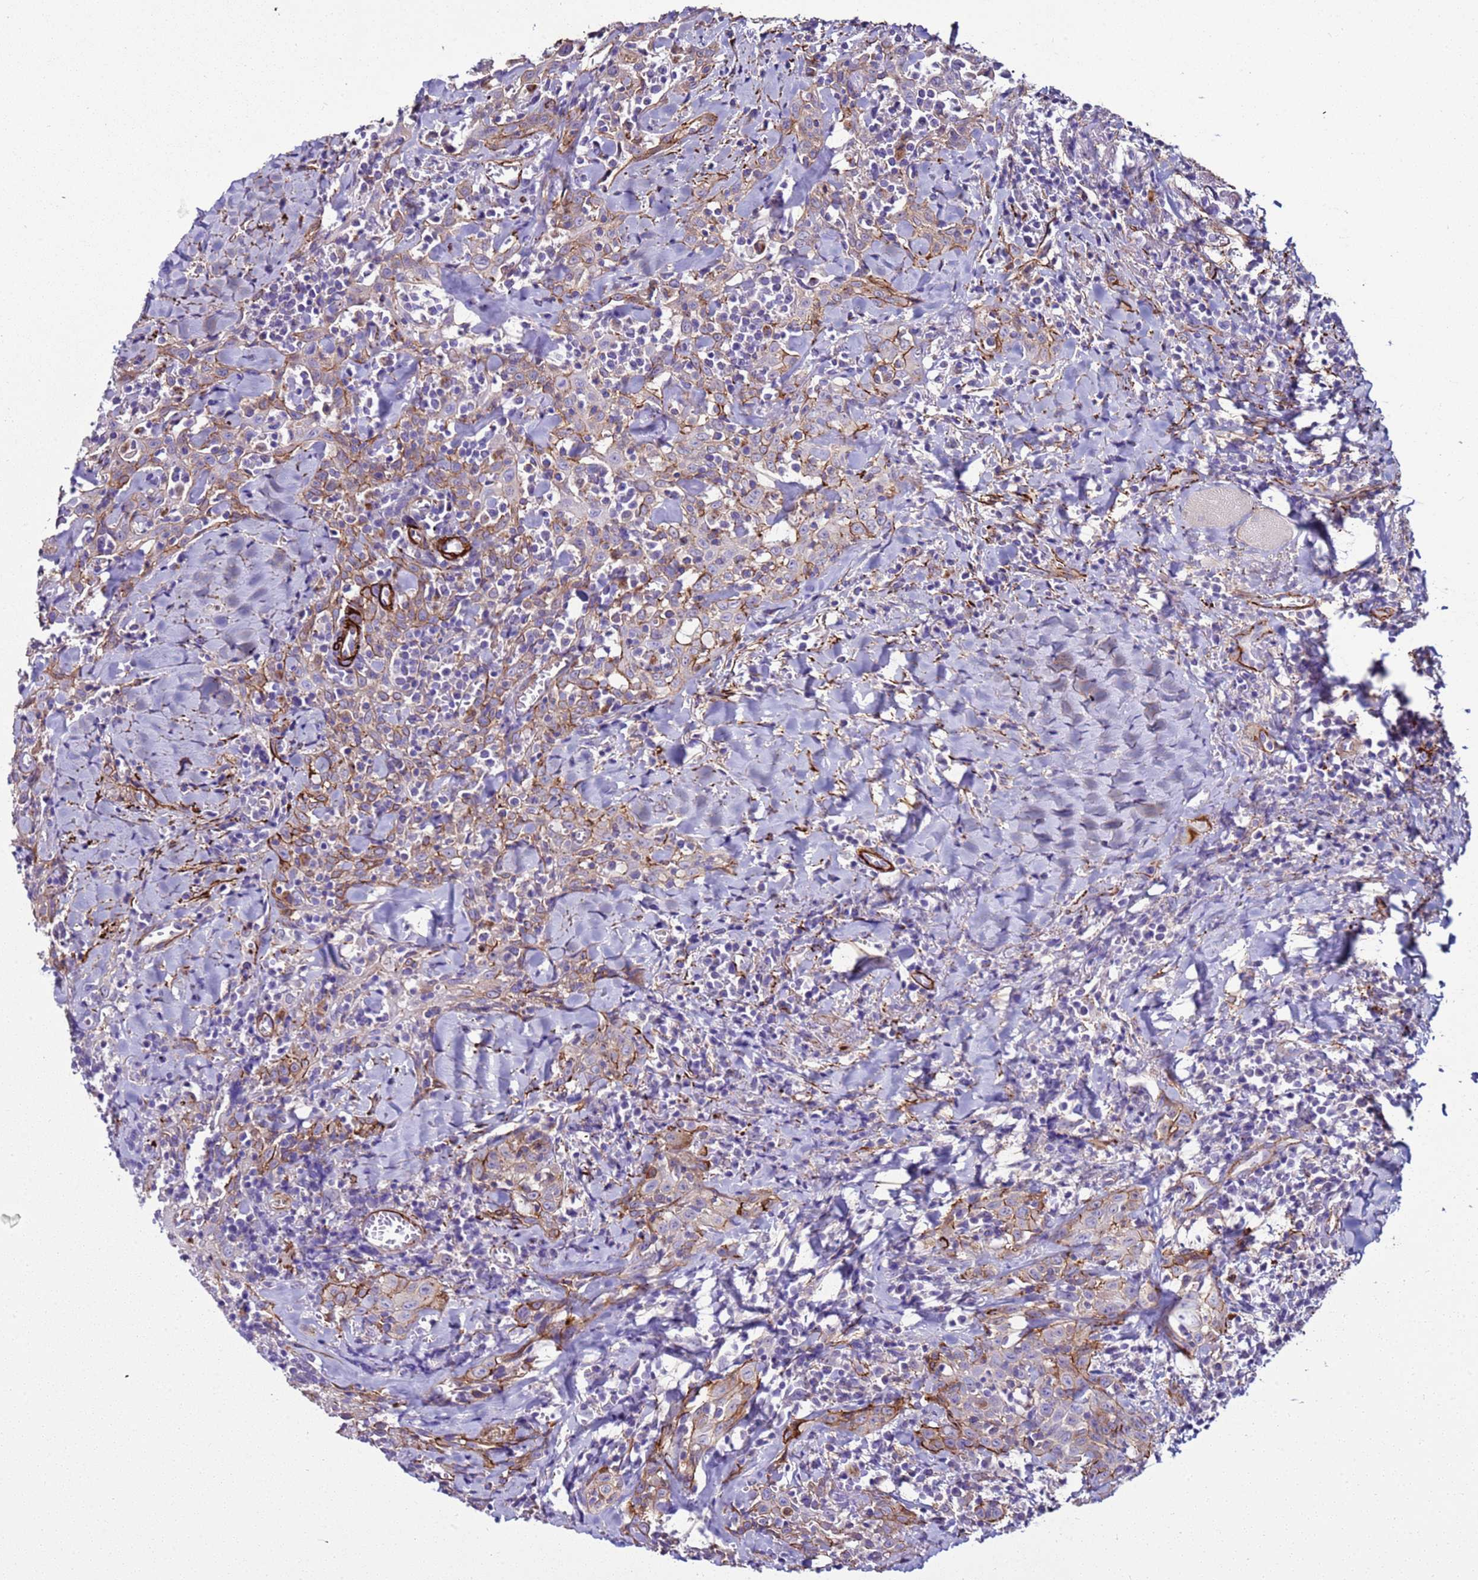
{"staining": {"intensity": "weak", "quantity": "<25%", "location": "cytoplasmic/membranous"}, "tissue": "head and neck cancer", "cell_type": "Tumor cells", "image_type": "cancer", "snomed": [{"axis": "morphology", "description": "Squamous cell carcinoma, NOS"}, {"axis": "topography", "description": "Head-Neck"}], "caption": "There is no significant expression in tumor cells of squamous cell carcinoma (head and neck). (Brightfield microscopy of DAB immunohistochemistry (IHC) at high magnification).", "gene": "RABL2B", "patient": {"sex": "female", "age": 70}}